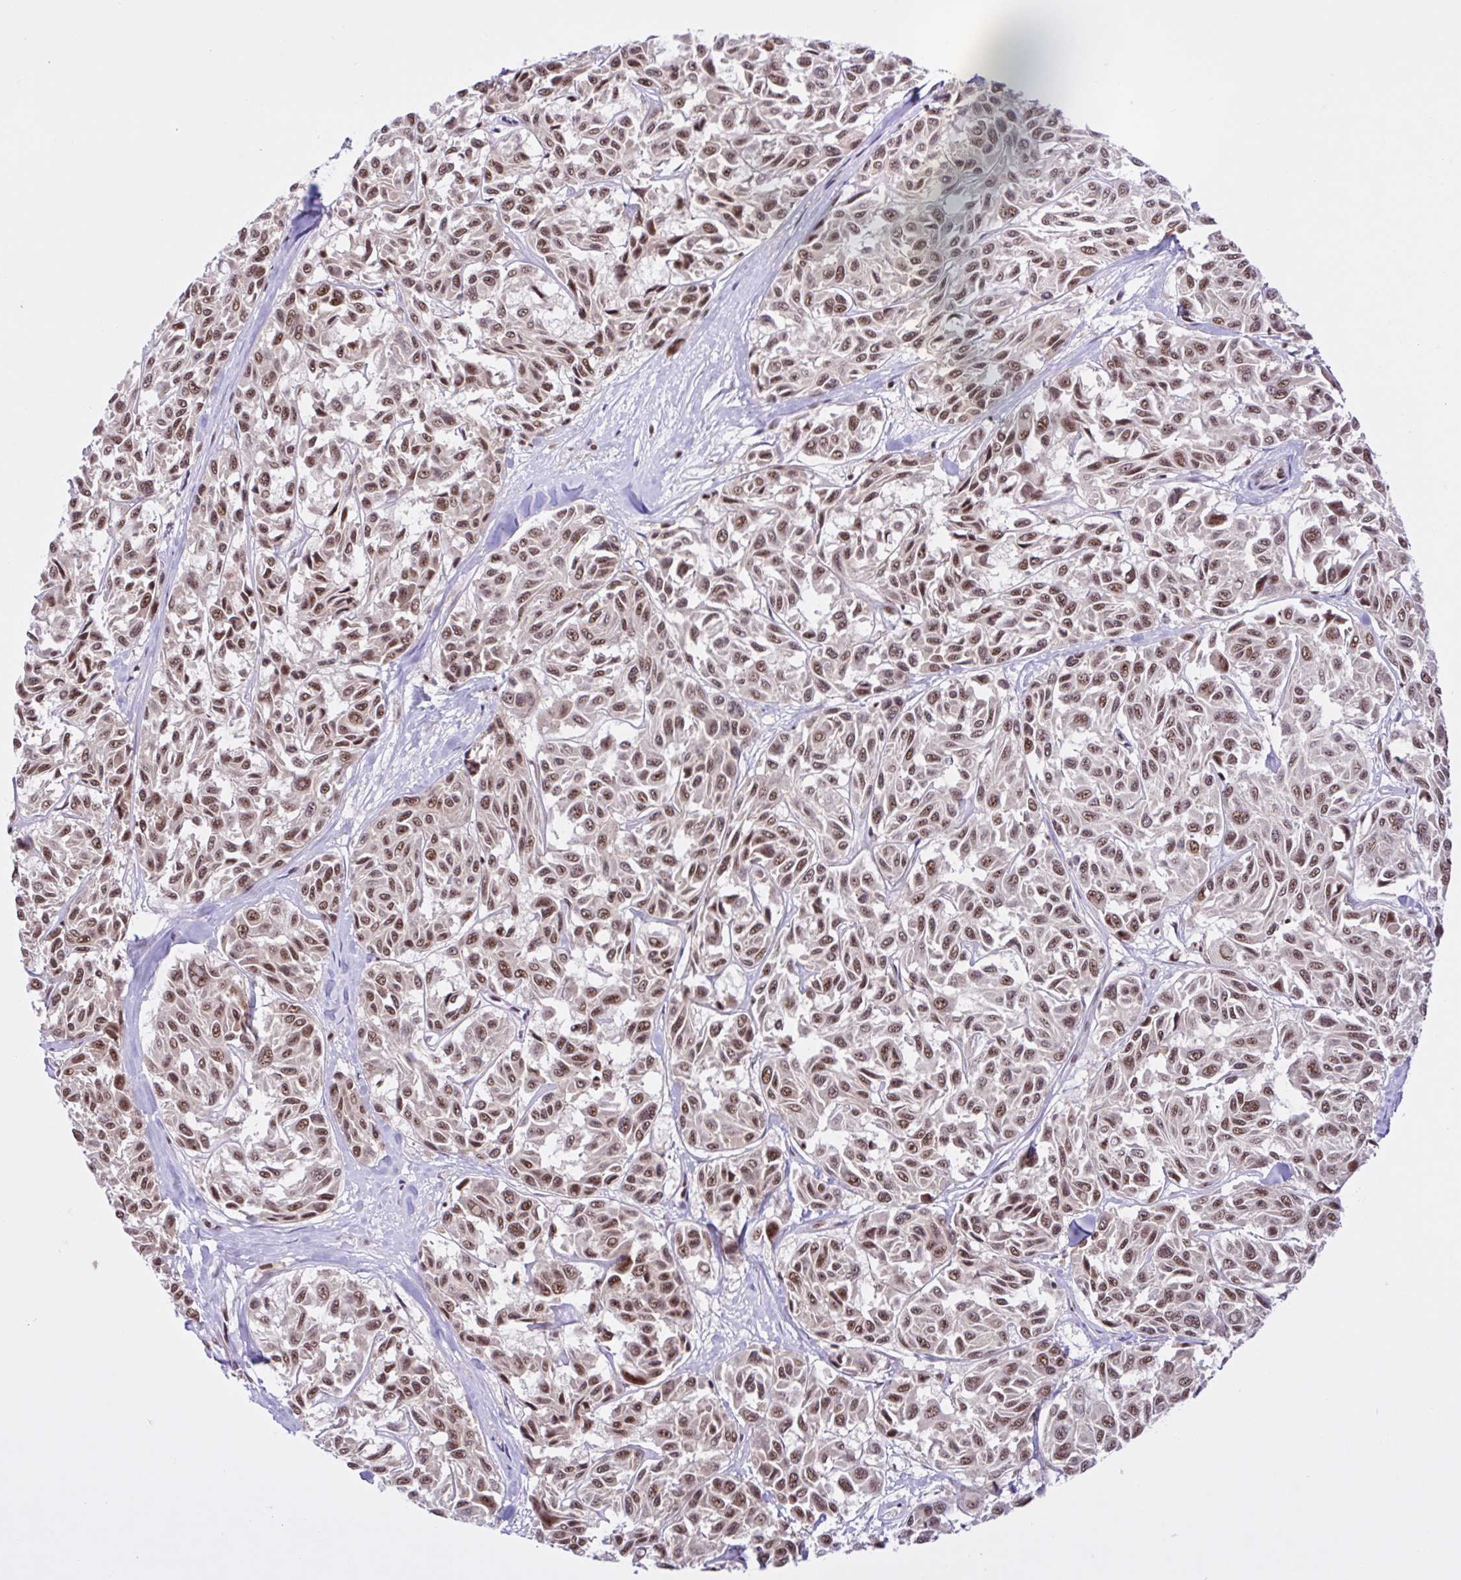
{"staining": {"intensity": "moderate", "quantity": ">75%", "location": "nuclear"}, "tissue": "melanoma", "cell_type": "Tumor cells", "image_type": "cancer", "snomed": [{"axis": "morphology", "description": "Malignant melanoma, NOS"}, {"axis": "topography", "description": "Skin"}], "caption": "Human malignant melanoma stained with a protein marker shows moderate staining in tumor cells.", "gene": "CCDC12", "patient": {"sex": "female", "age": 66}}